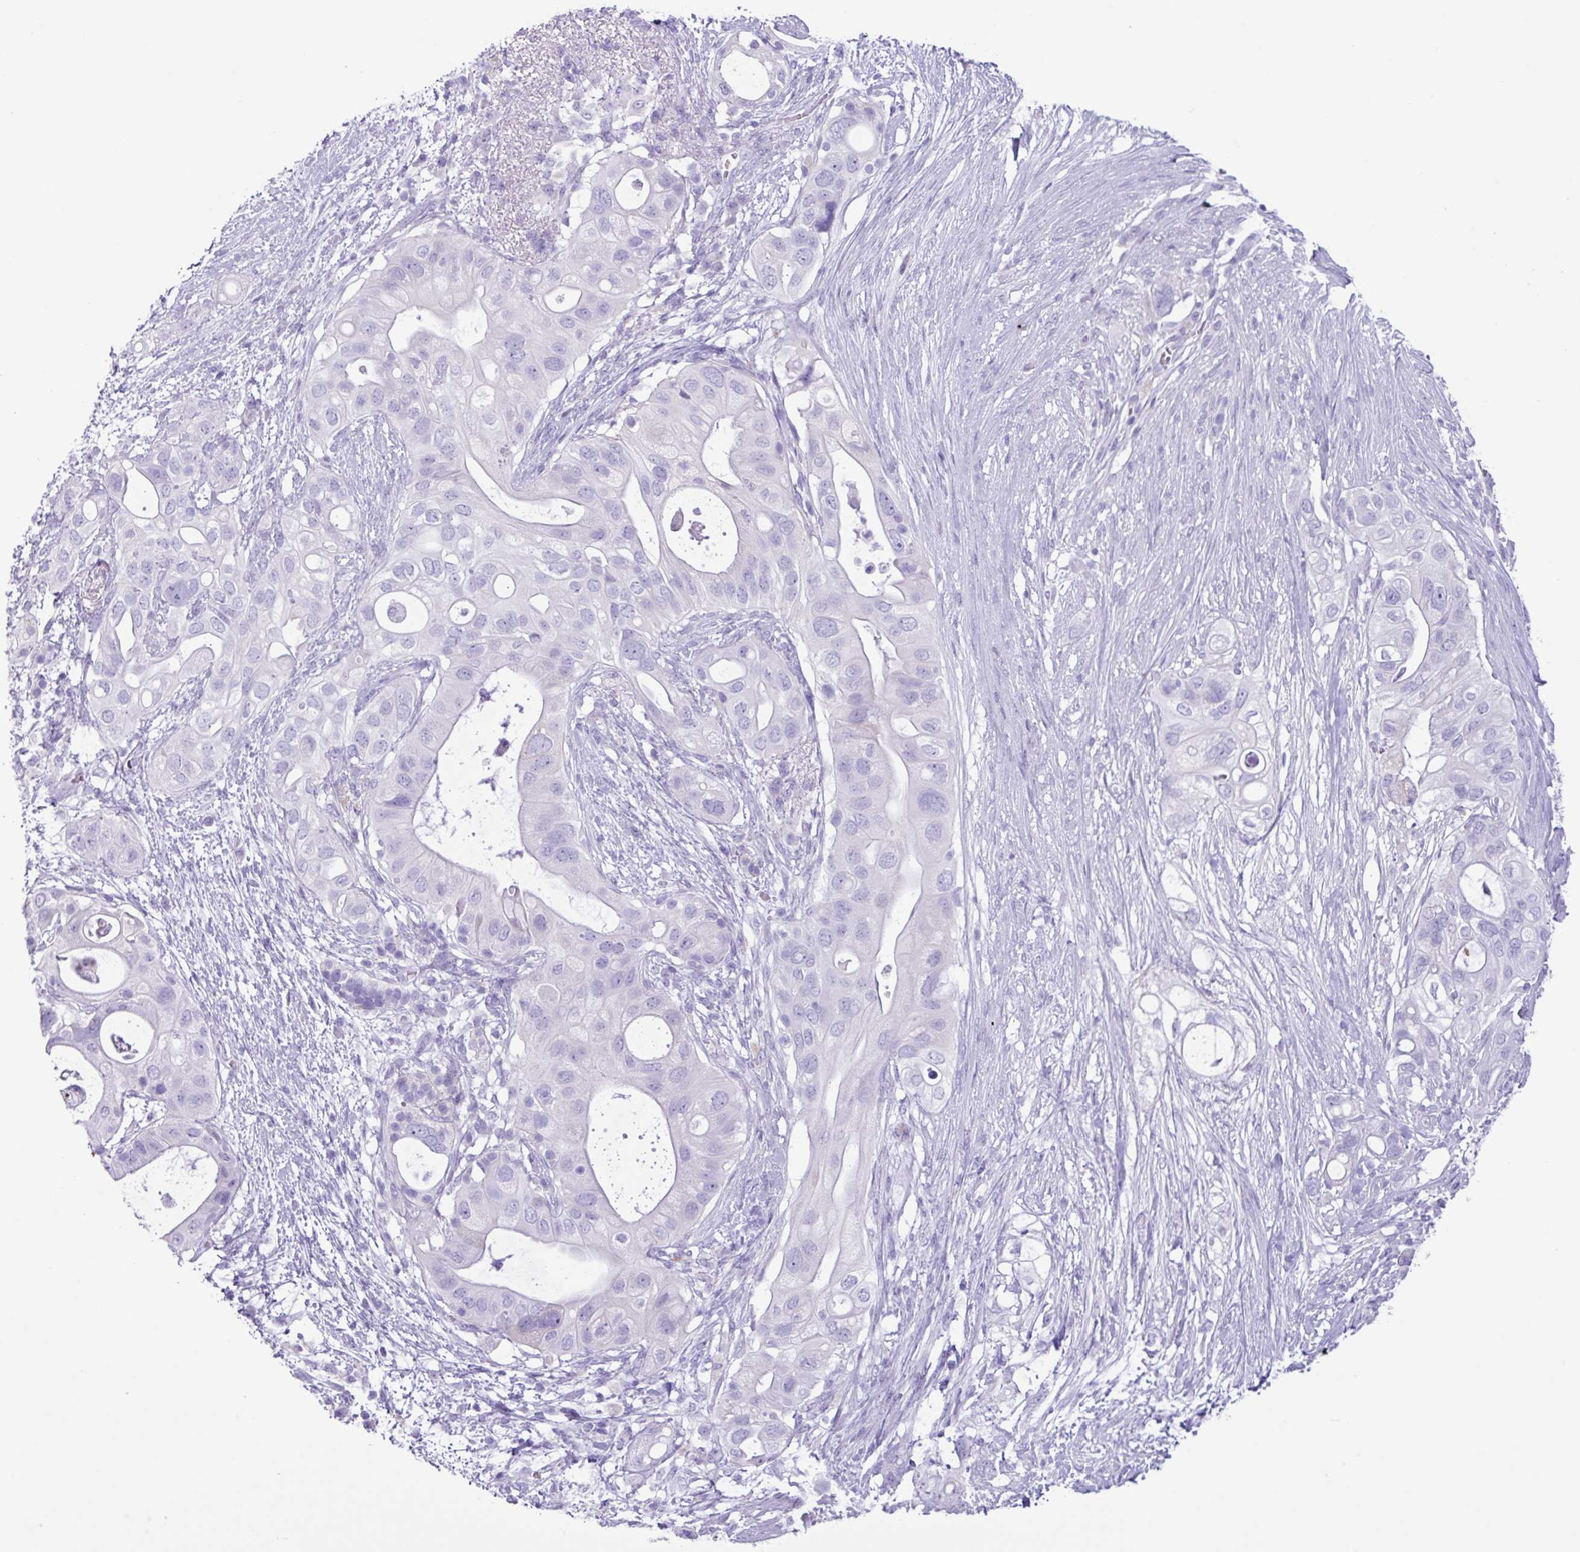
{"staining": {"intensity": "negative", "quantity": "none", "location": "none"}, "tissue": "pancreatic cancer", "cell_type": "Tumor cells", "image_type": "cancer", "snomed": [{"axis": "morphology", "description": "Adenocarcinoma, NOS"}, {"axis": "topography", "description": "Pancreas"}], "caption": "Micrograph shows no protein positivity in tumor cells of pancreatic cancer (adenocarcinoma) tissue.", "gene": "AGO3", "patient": {"sex": "female", "age": 72}}